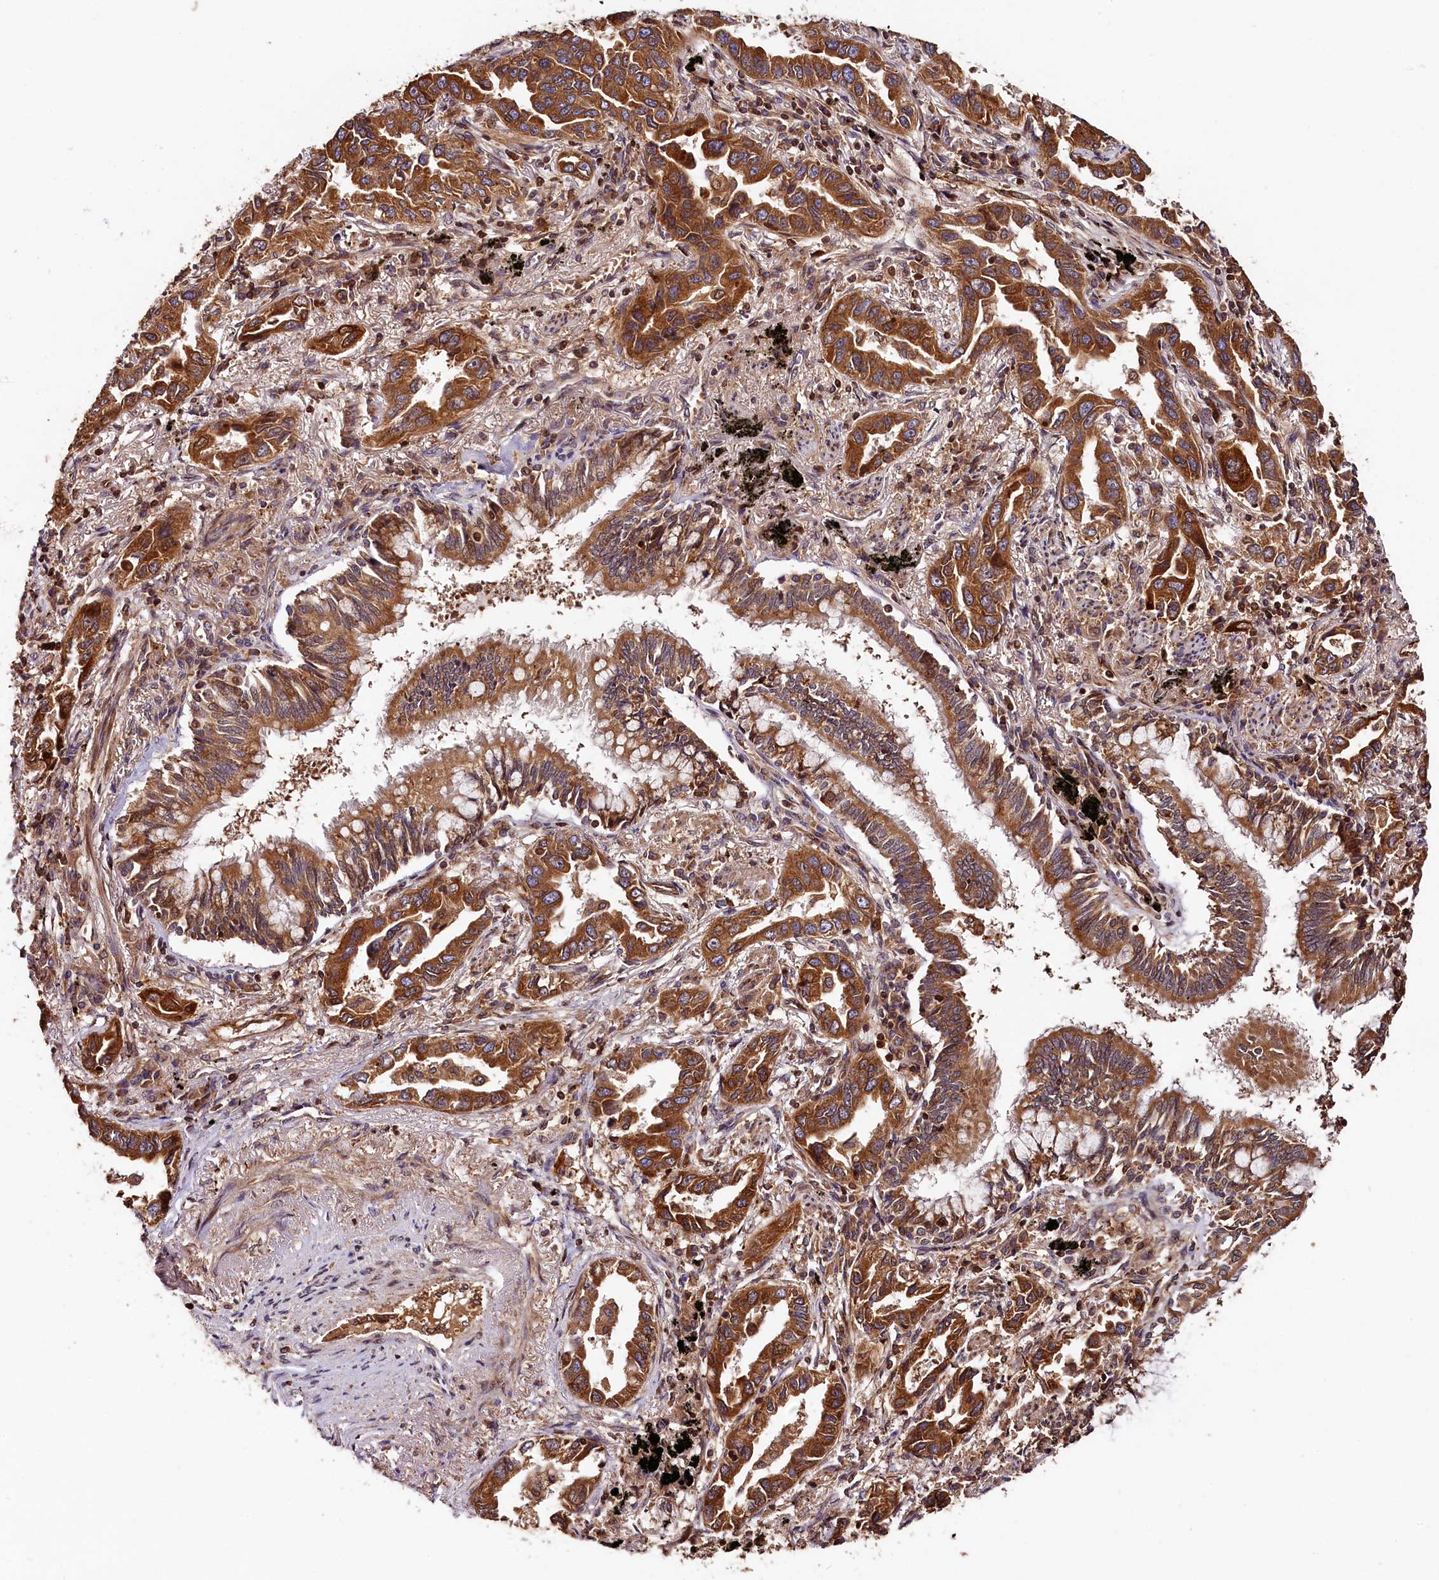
{"staining": {"intensity": "strong", "quantity": ">75%", "location": "cytoplasmic/membranous"}, "tissue": "lung cancer", "cell_type": "Tumor cells", "image_type": "cancer", "snomed": [{"axis": "morphology", "description": "Adenocarcinoma, NOS"}, {"axis": "topography", "description": "Lung"}], "caption": "Strong cytoplasmic/membranous protein positivity is appreciated in approximately >75% of tumor cells in lung cancer (adenocarcinoma). The staining was performed using DAB (3,3'-diaminobenzidine) to visualize the protein expression in brown, while the nuclei were stained in blue with hematoxylin (Magnification: 20x).", "gene": "HMOX2", "patient": {"sex": "male", "age": 67}}